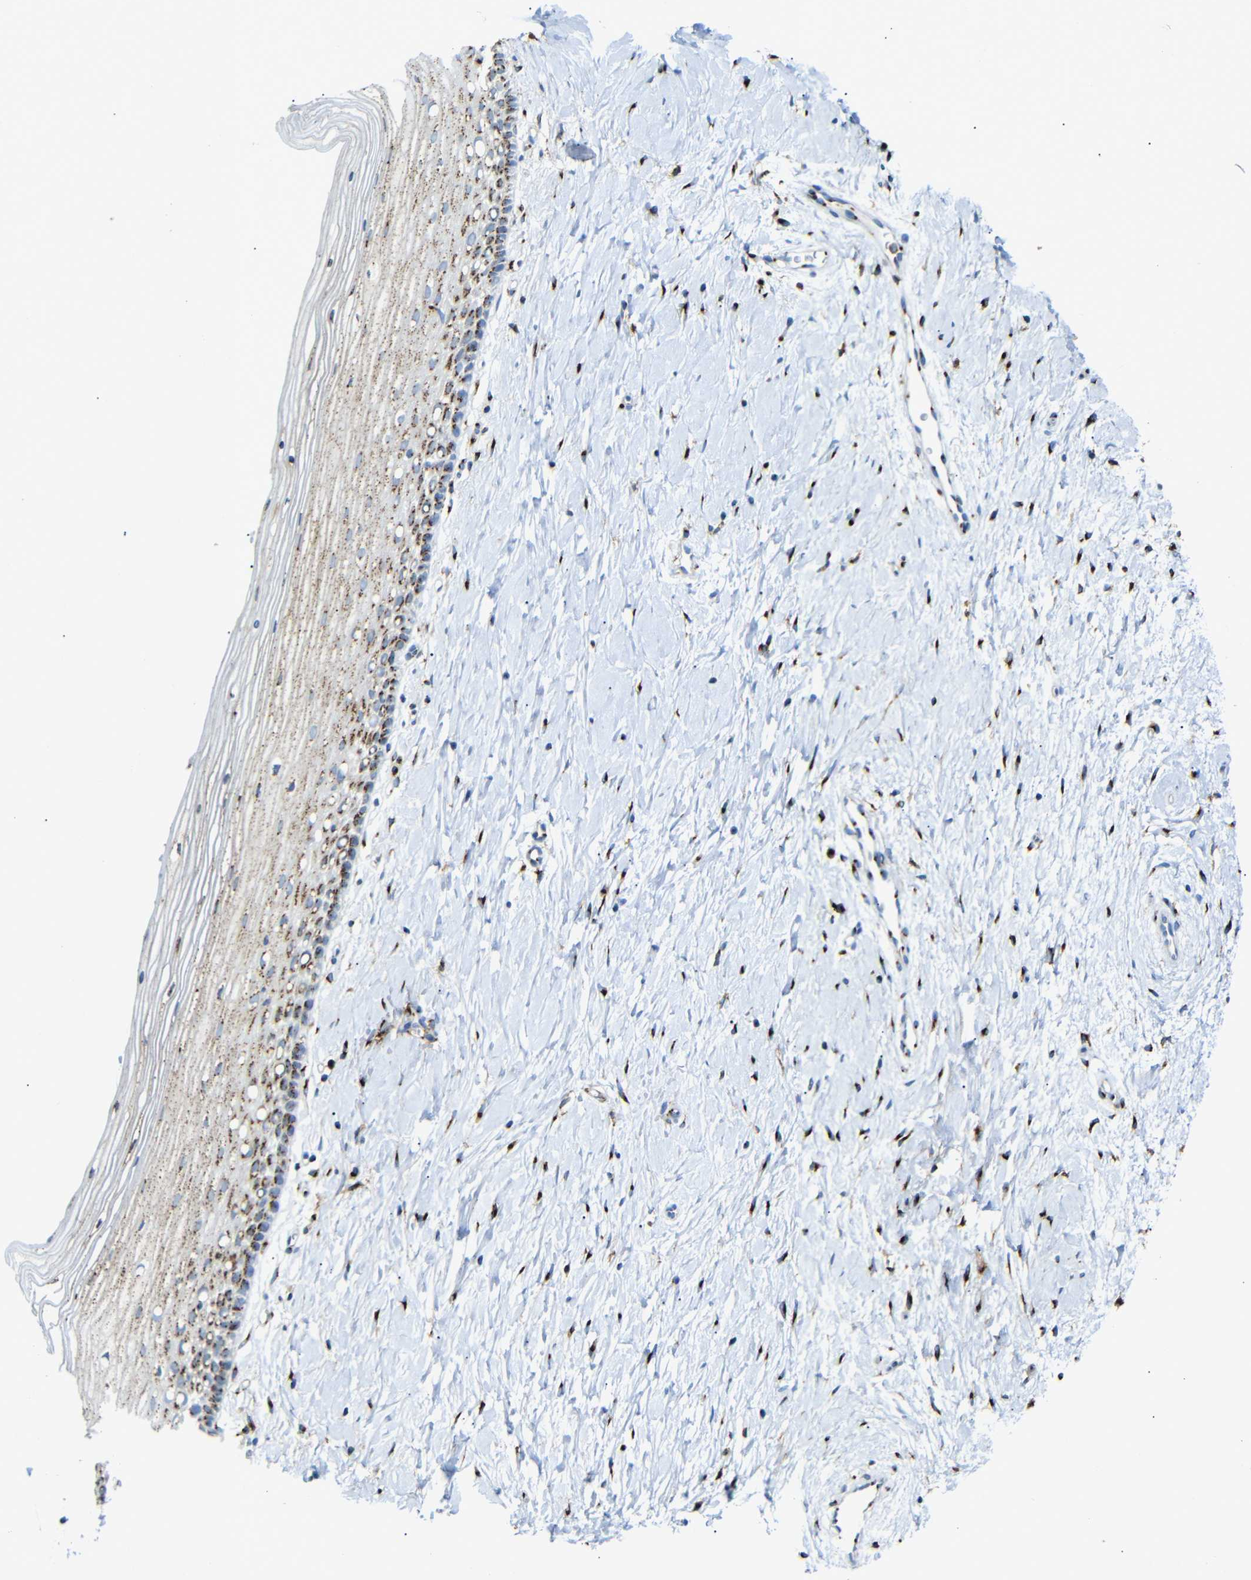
{"staining": {"intensity": "strong", "quantity": ">75%", "location": "cytoplasmic/membranous"}, "tissue": "cervix", "cell_type": "Glandular cells", "image_type": "normal", "snomed": [{"axis": "morphology", "description": "Normal tissue, NOS"}, {"axis": "topography", "description": "Cervix"}], "caption": "Strong cytoplasmic/membranous expression is identified in about >75% of glandular cells in normal cervix. The staining is performed using DAB brown chromogen to label protein expression. The nuclei are counter-stained blue using hematoxylin.", "gene": "TGOLN2", "patient": {"sex": "female", "age": 39}}